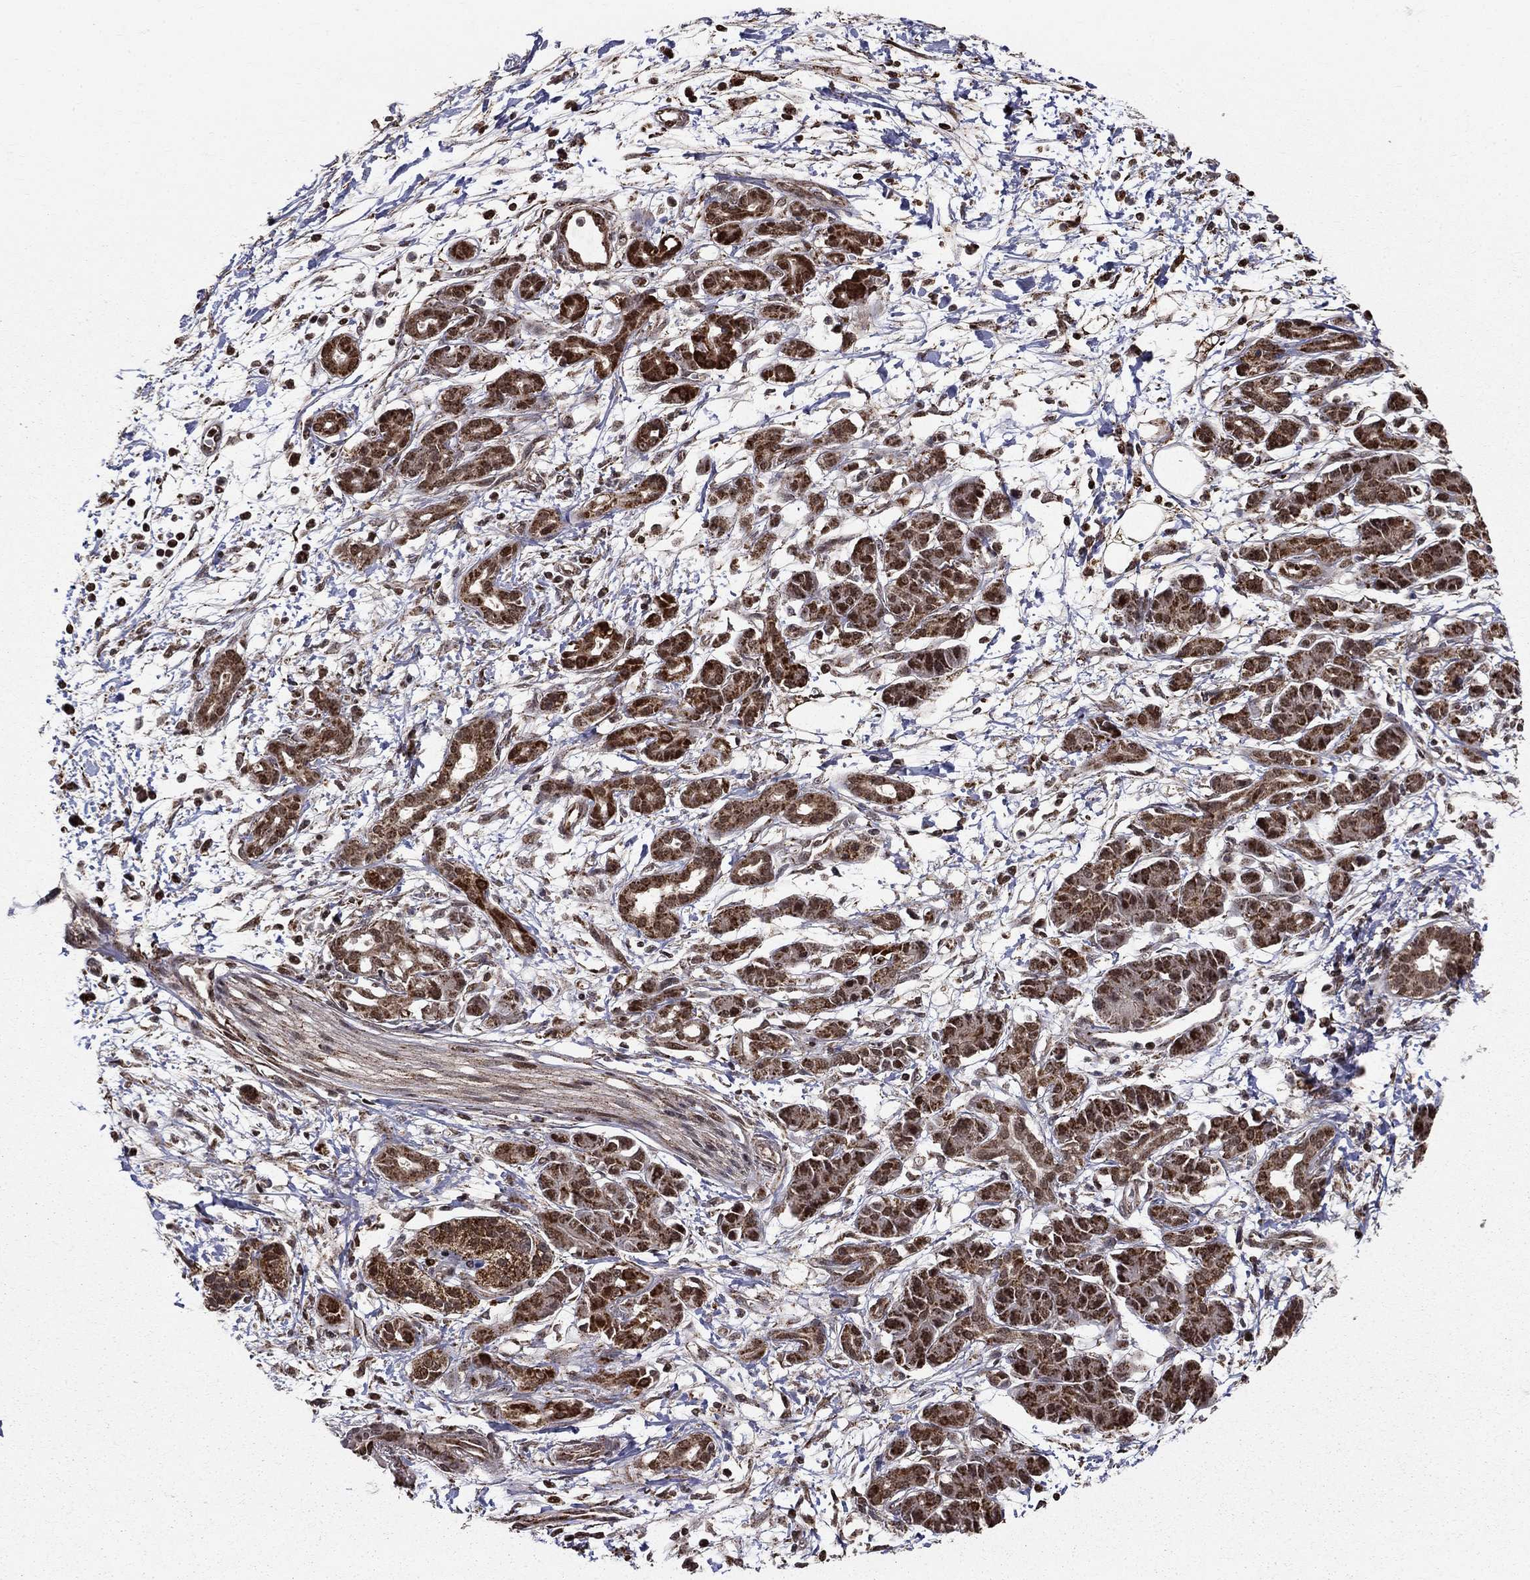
{"staining": {"intensity": "moderate", "quantity": ">75%", "location": "cytoplasmic/membranous,nuclear"}, "tissue": "pancreatic cancer", "cell_type": "Tumor cells", "image_type": "cancer", "snomed": [{"axis": "morphology", "description": "Adenocarcinoma, NOS"}, {"axis": "topography", "description": "Pancreas"}], "caption": "DAB (3,3'-diaminobenzidine) immunohistochemical staining of pancreatic adenocarcinoma reveals moderate cytoplasmic/membranous and nuclear protein staining in approximately >75% of tumor cells.", "gene": "ACOT13", "patient": {"sex": "male", "age": 72}}